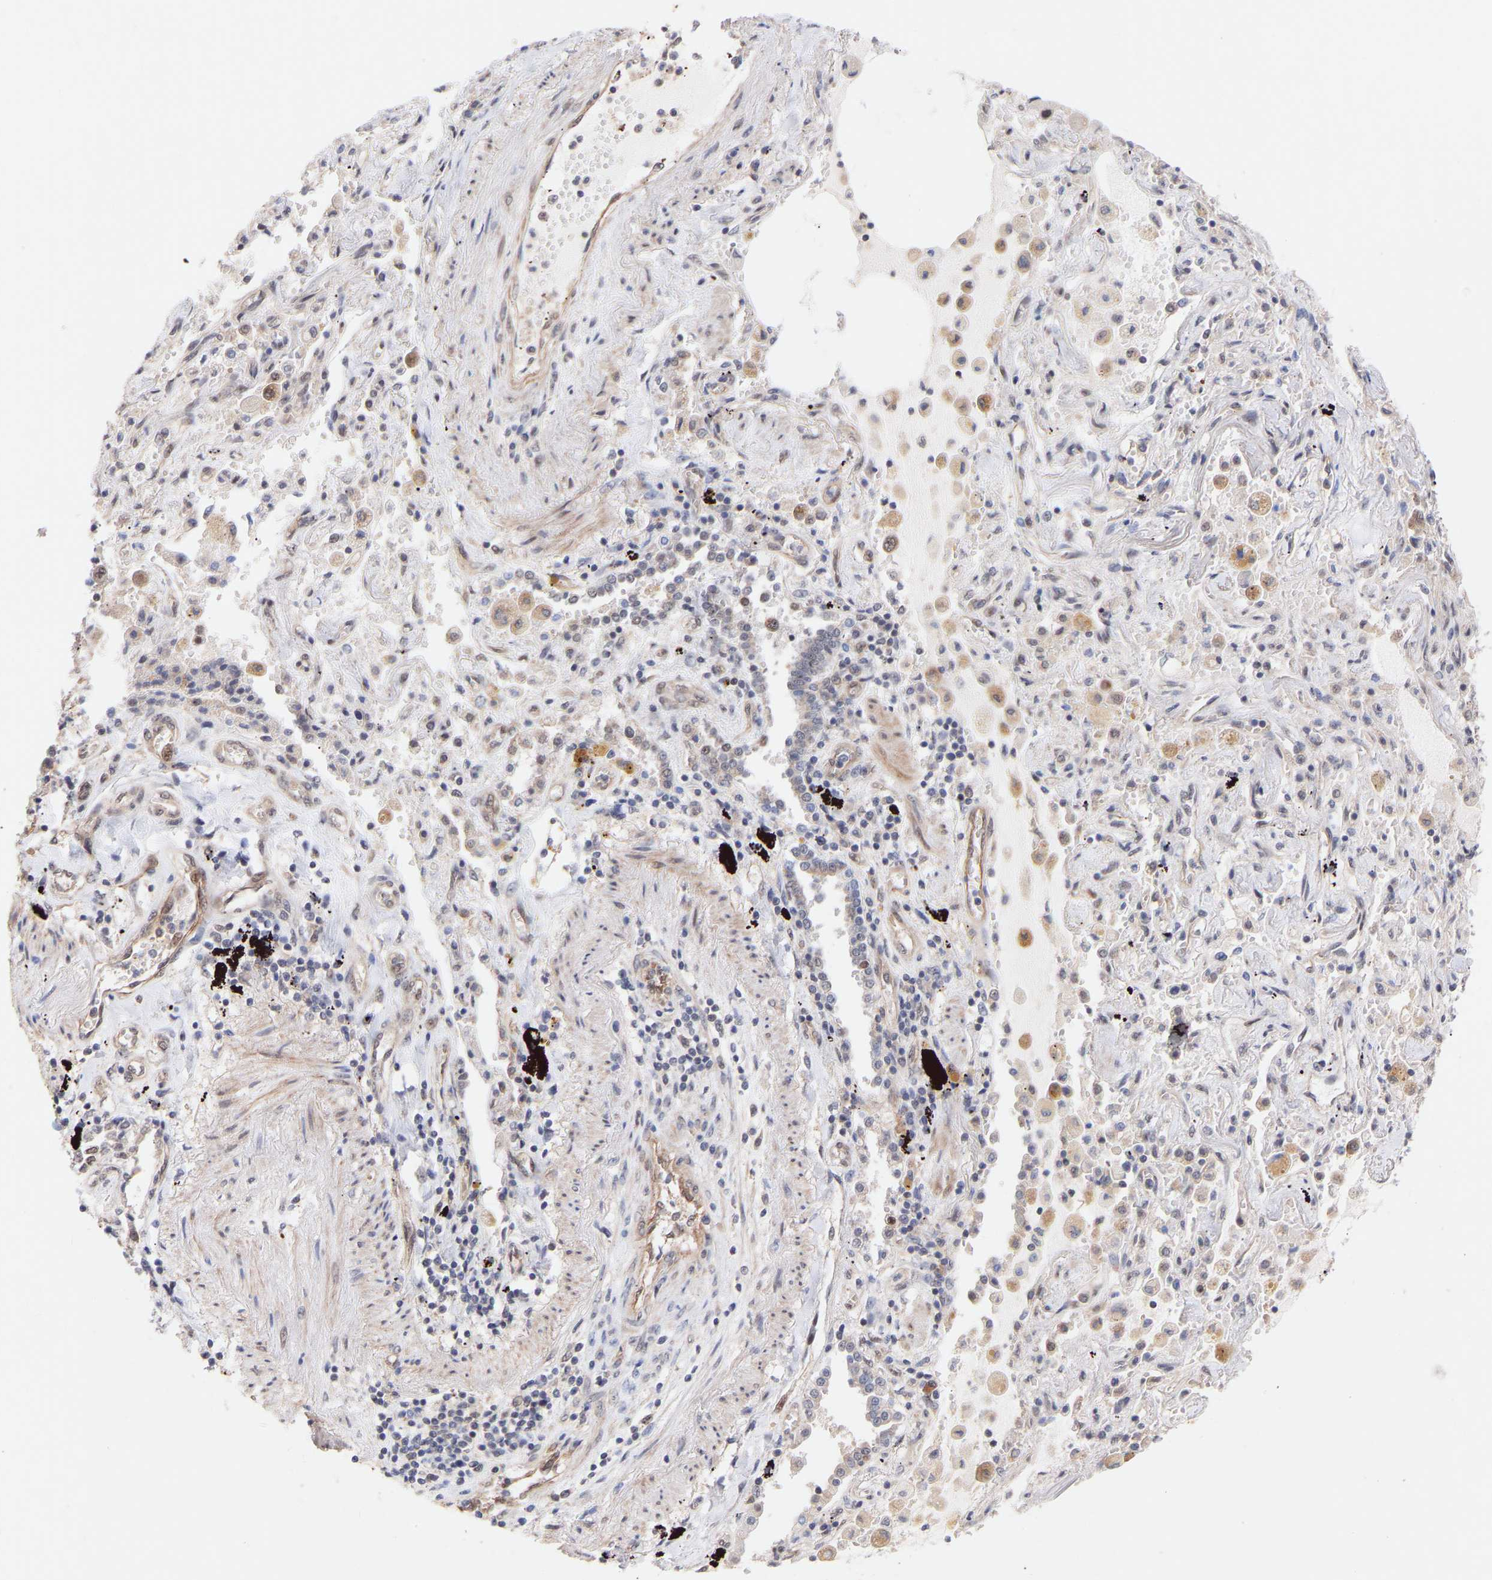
{"staining": {"intensity": "weak", "quantity": "25%-75%", "location": "cytoplasmic/membranous"}, "tissue": "lung cancer", "cell_type": "Tumor cells", "image_type": "cancer", "snomed": [{"axis": "morphology", "description": "Adenocarcinoma, NOS"}, {"axis": "topography", "description": "Lung"}], "caption": "There is low levels of weak cytoplasmic/membranous positivity in tumor cells of lung cancer (adenocarcinoma), as demonstrated by immunohistochemical staining (brown color).", "gene": "PDLIM5", "patient": {"sex": "female", "age": 65}}